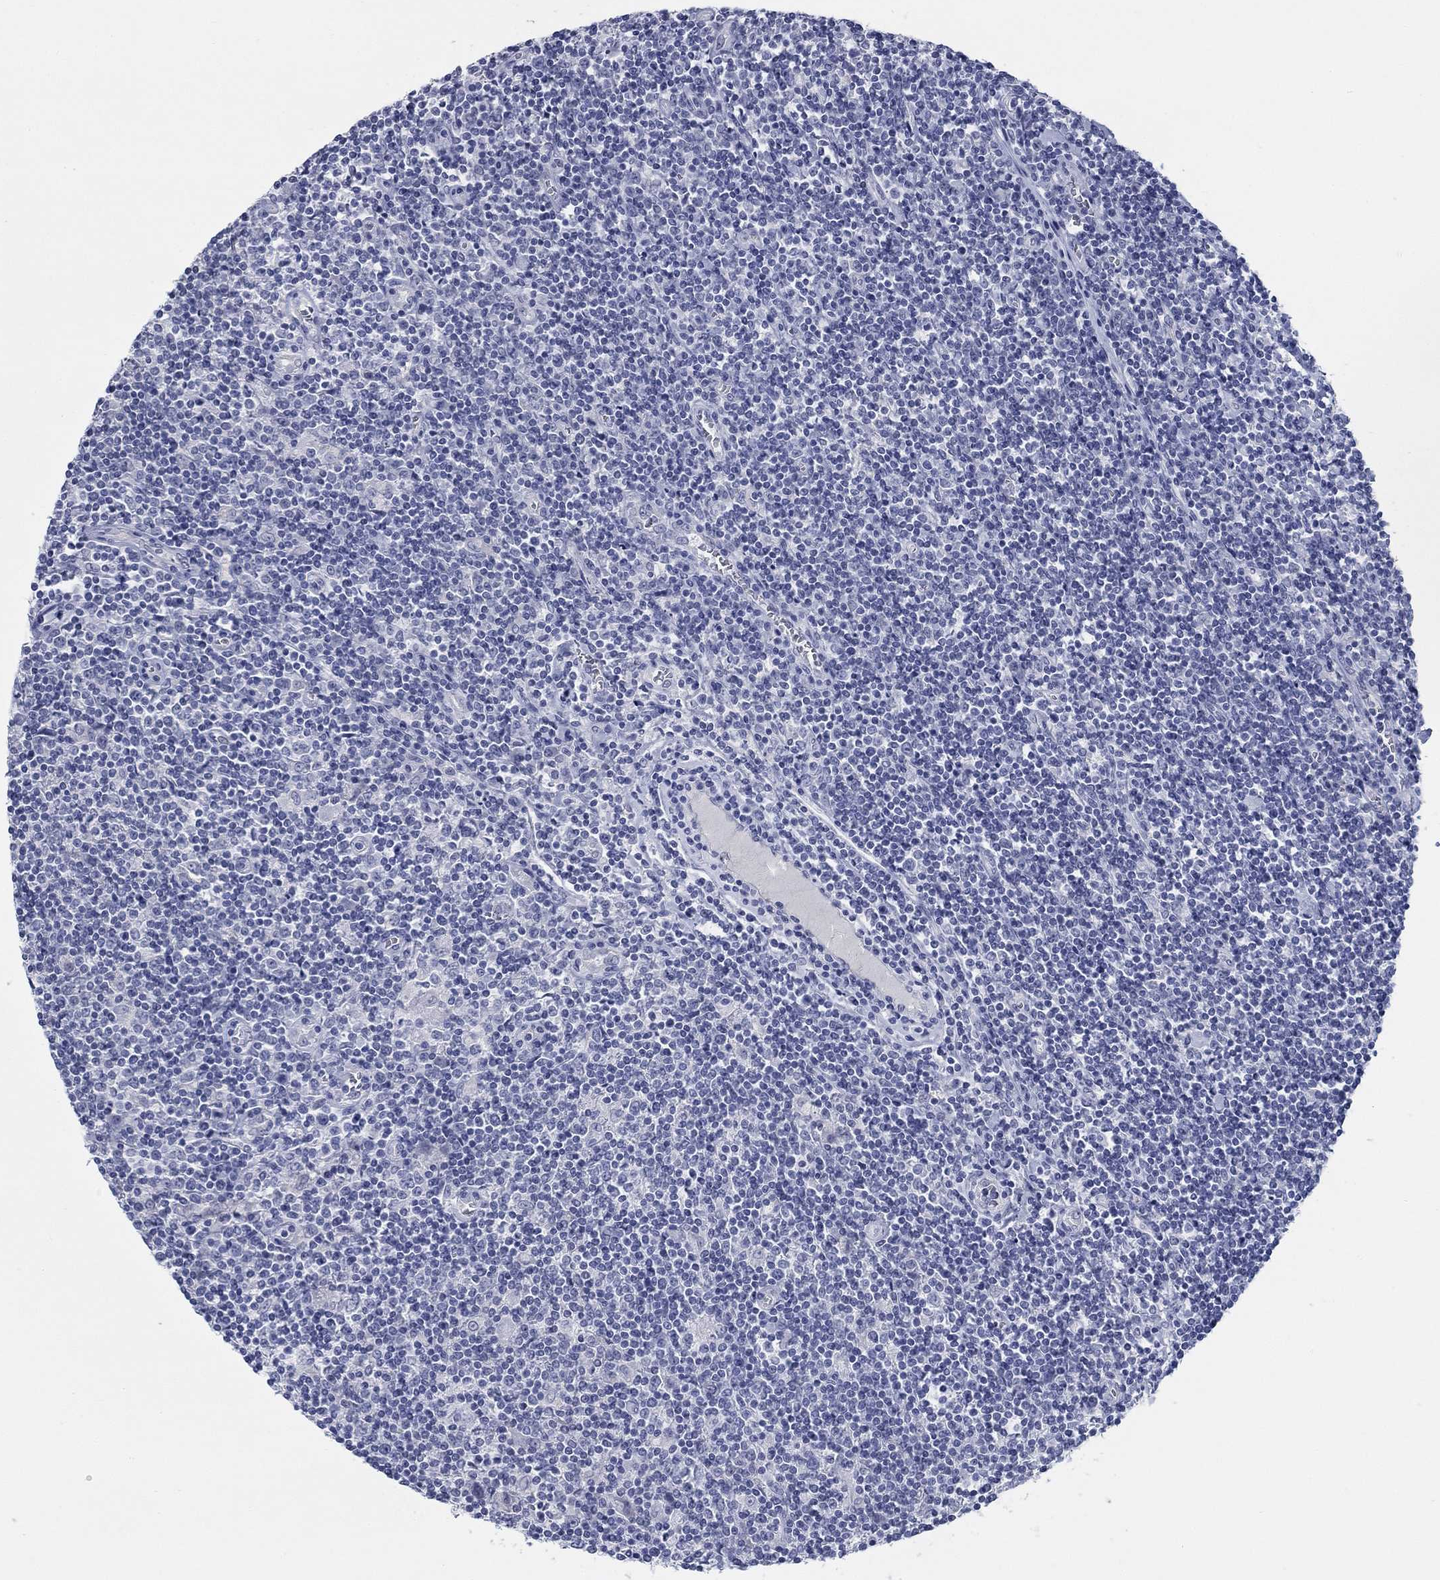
{"staining": {"intensity": "negative", "quantity": "none", "location": "none"}, "tissue": "lymphoma", "cell_type": "Tumor cells", "image_type": "cancer", "snomed": [{"axis": "morphology", "description": "Hodgkin's disease, NOS"}, {"axis": "topography", "description": "Lymph node"}], "caption": "An IHC histopathology image of Hodgkin's disease is shown. There is no staining in tumor cells of Hodgkin's disease.", "gene": "ATP6V1G2", "patient": {"sex": "male", "age": 40}}